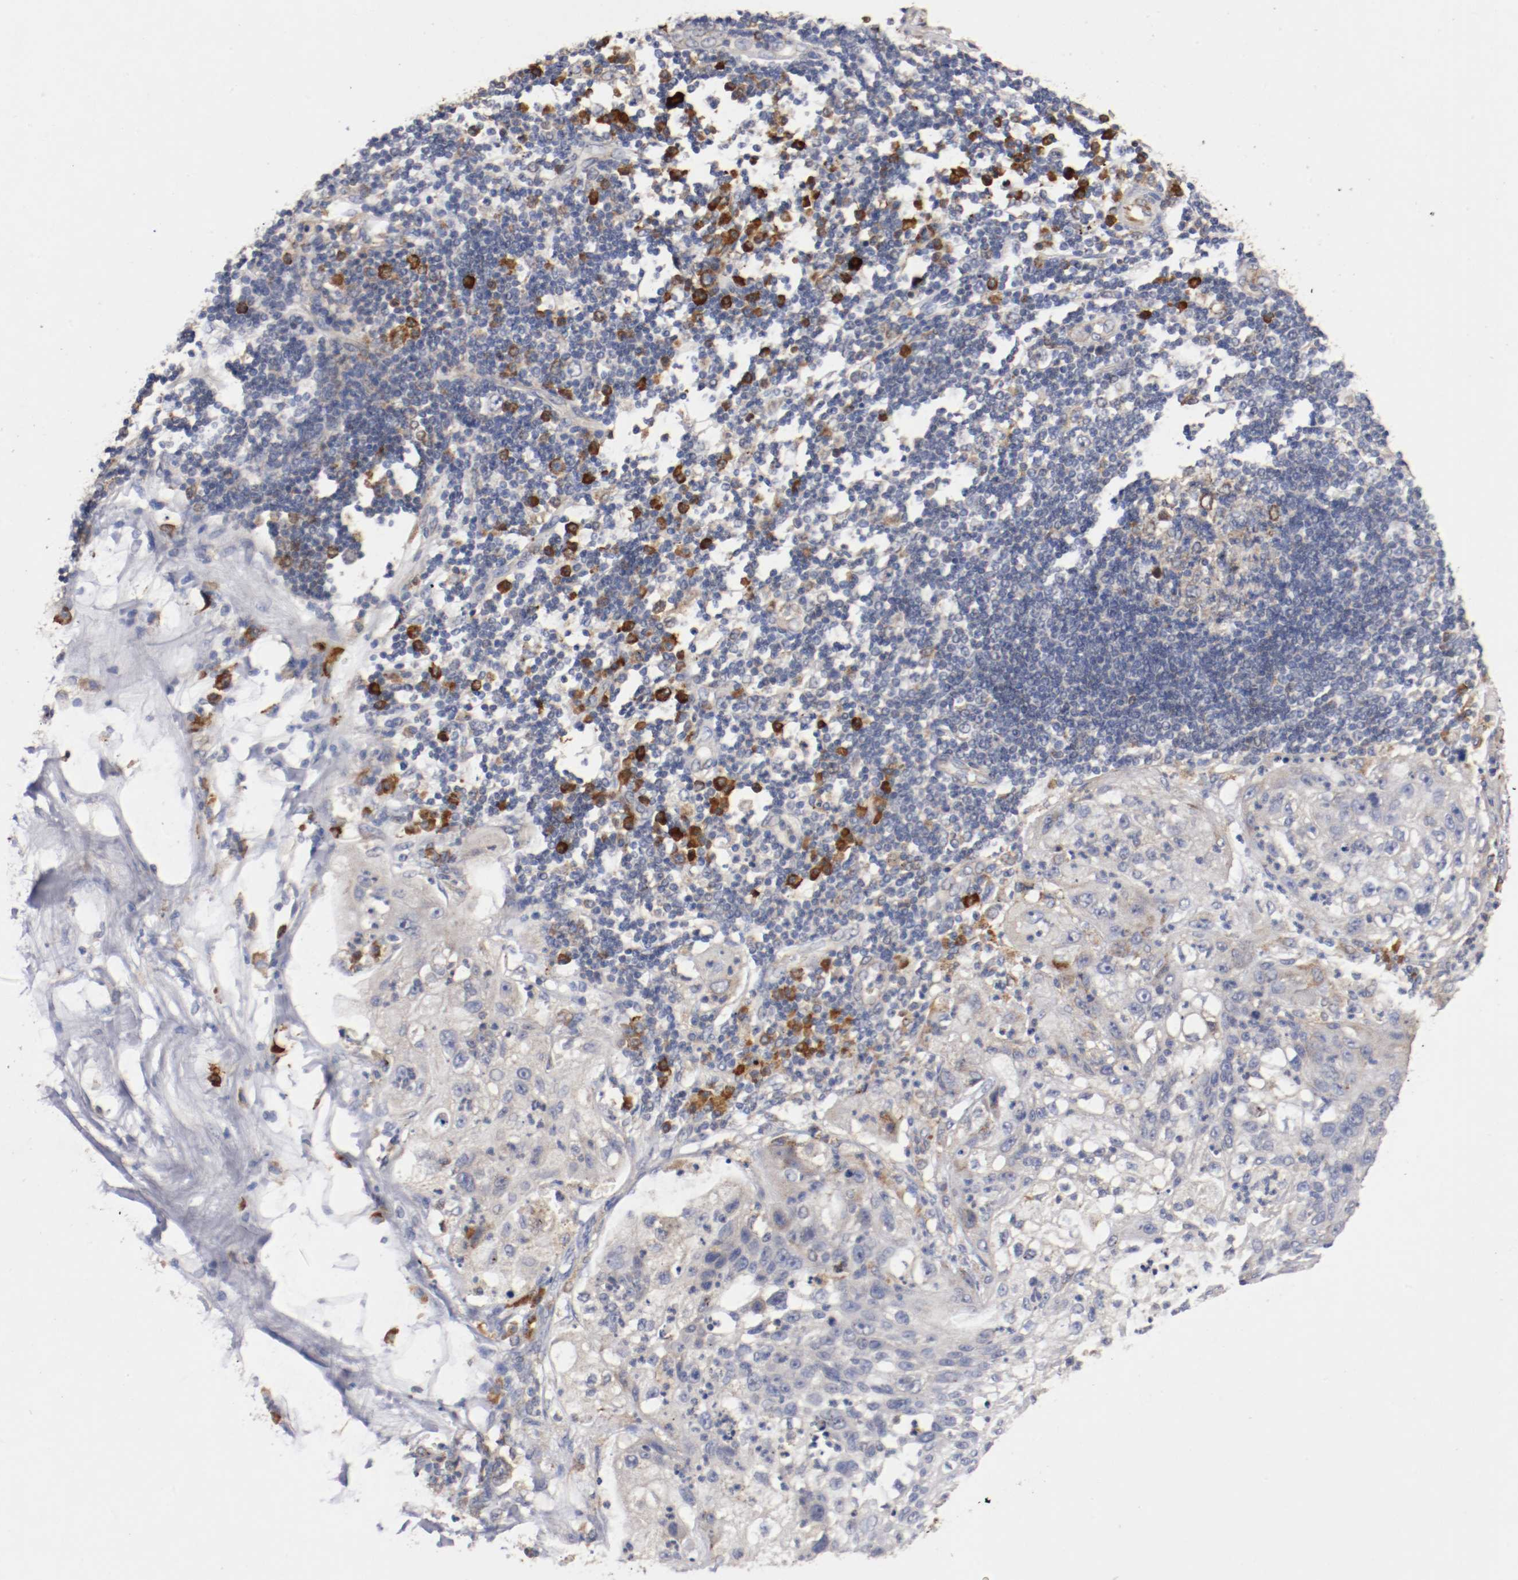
{"staining": {"intensity": "moderate", "quantity": "<25%", "location": "cytoplasmic/membranous"}, "tissue": "lung cancer", "cell_type": "Tumor cells", "image_type": "cancer", "snomed": [{"axis": "morphology", "description": "Inflammation, NOS"}, {"axis": "morphology", "description": "Squamous cell carcinoma, NOS"}, {"axis": "topography", "description": "Lymph node"}, {"axis": "topography", "description": "Soft tissue"}, {"axis": "topography", "description": "Lung"}], "caption": "Lung squamous cell carcinoma tissue reveals moderate cytoplasmic/membranous expression in about <25% of tumor cells (Stains: DAB in brown, nuclei in blue, Microscopy: brightfield microscopy at high magnification).", "gene": "TRAF2", "patient": {"sex": "male", "age": 66}}